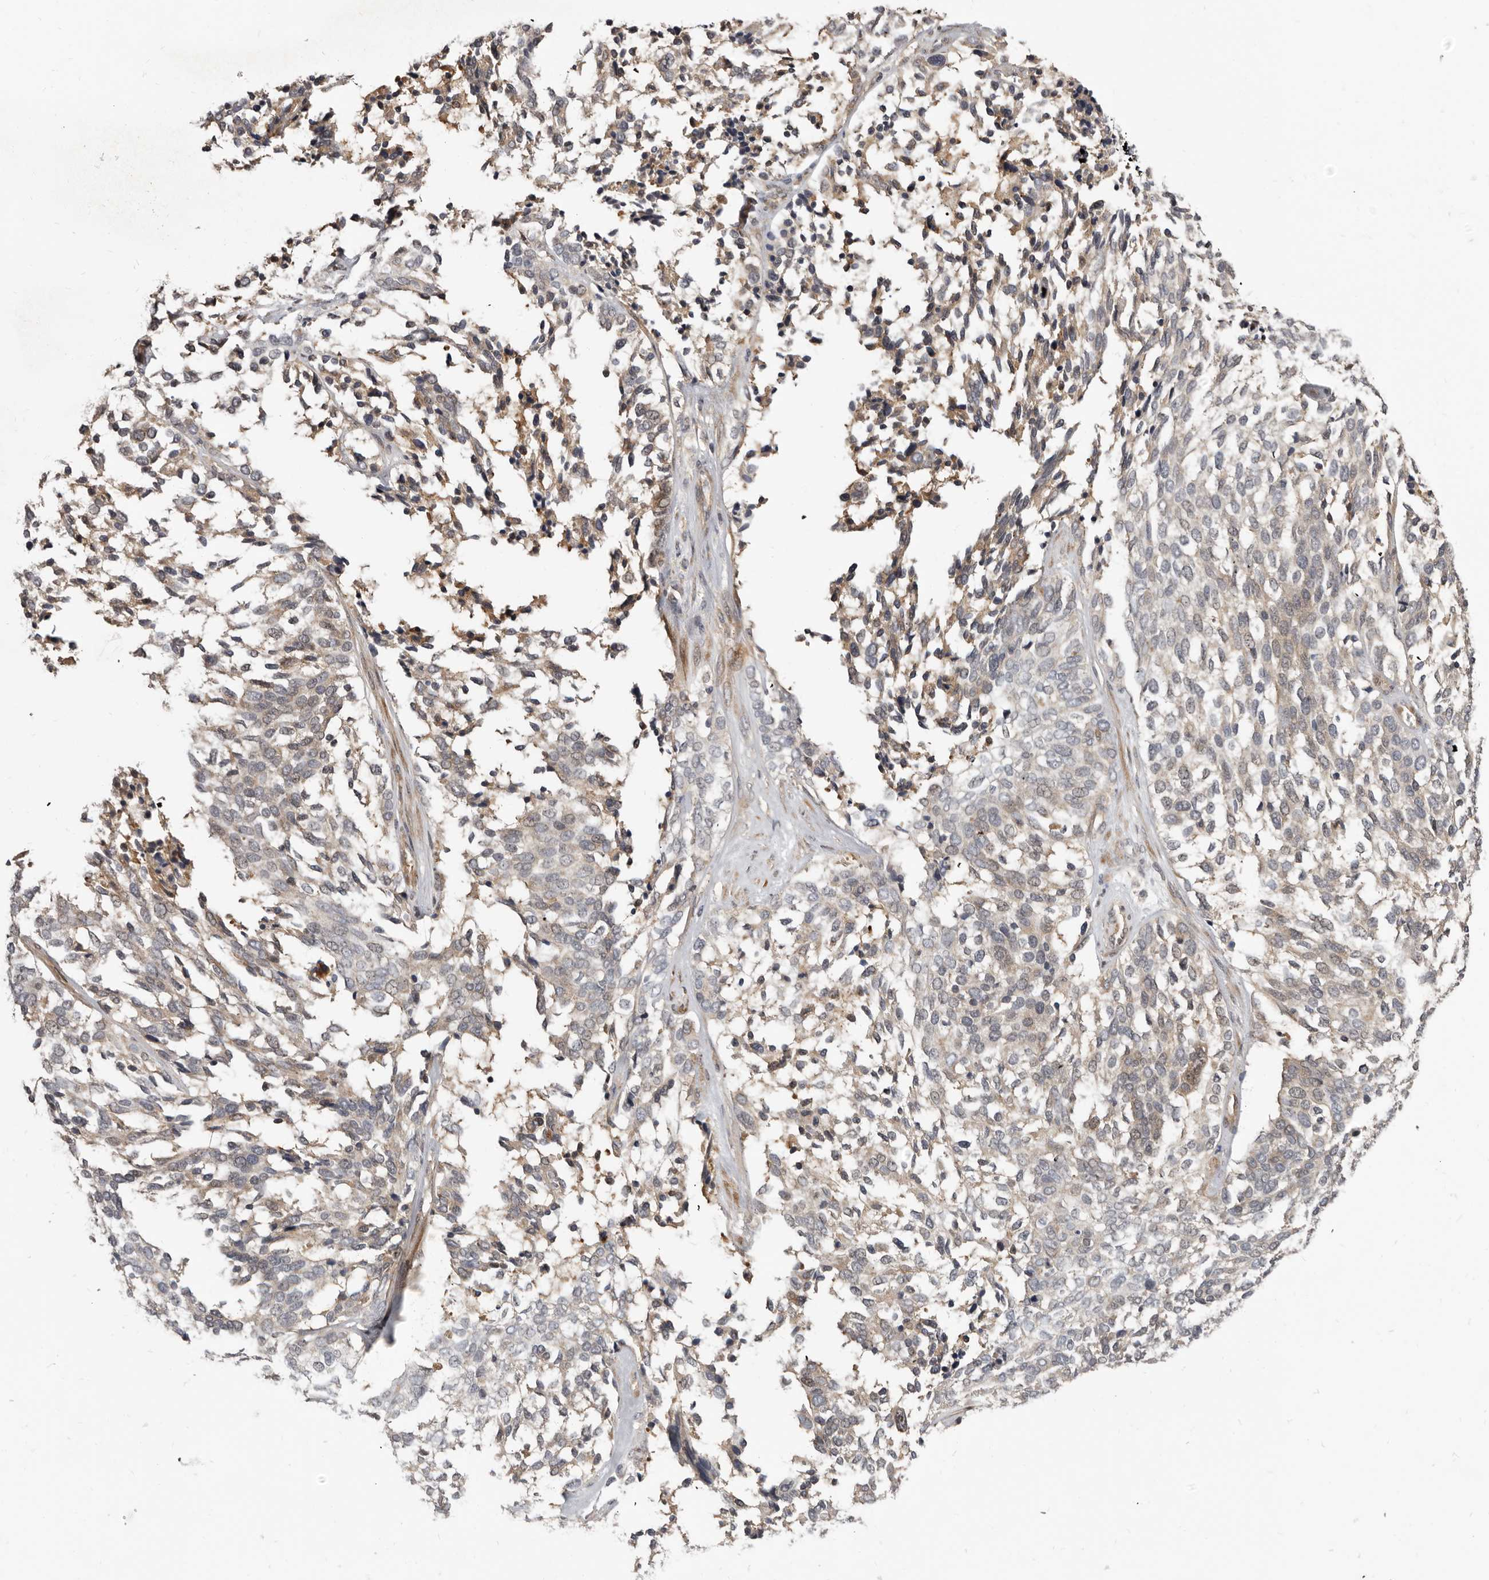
{"staining": {"intensity": "weak", "quantity": "<25%", "location": "cytoplasmic/membranous"}, "tissue": "ovarian cancer", "cell_type": "Tumor cells", "image_type": "cancer", "snomed": [{"axis": "morphology", "description": "Cystadenocarcinoma, serous, NOS"}, {"axis": "topography", "description": "Ovary"}], "caption": "IHC micrograph of human ovarian serous cystadenocarcinoma stained for a protein (brown), which exhibits no positivity in tumor cells.", "gene": "SBDS", "patient": {"sex": "female", "age": 44}}